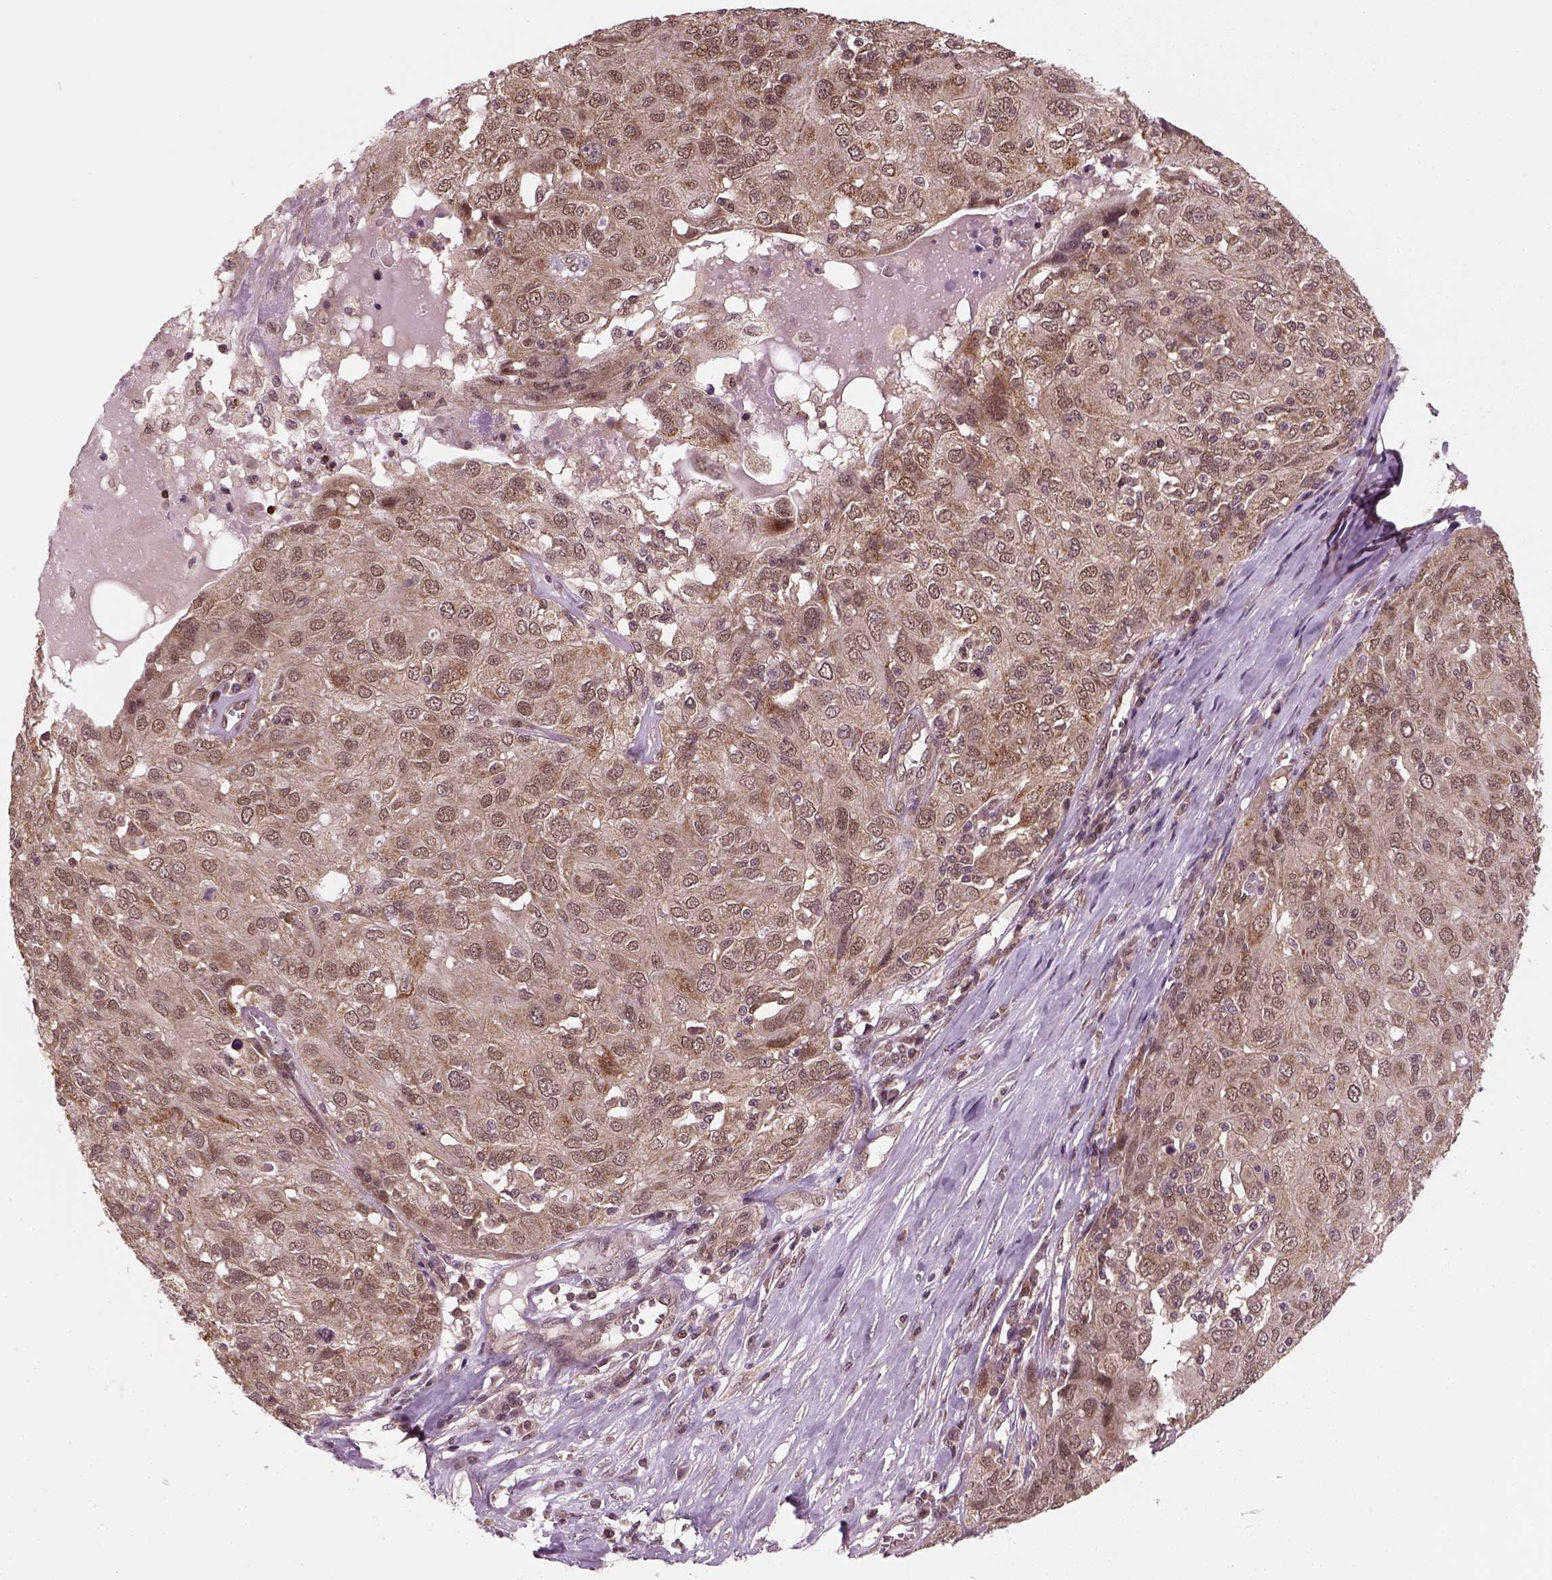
{"staining": {"intensity": "moderate", "quantity": ">75%", "location": "cytoplasmic/membranous"}, "tissue": "ovarian cancer", "cell_type": "Tumor cells", "image_type": "cancer", "snomed": [{"axis": "morphology", "description": "Carcinoma, endometroid"}, {"axis": "topography", "description": "Ovary"}], "caption": "A photomicrograph of human ovarian cancer stained for a protein shows moderate cytoplasmic/membranous brown staining in tumor cells. (IHC, brightfield microscopy, high magnification).", "gene": "NUDT9", "patient": {"sex": "female", "age": 50}}